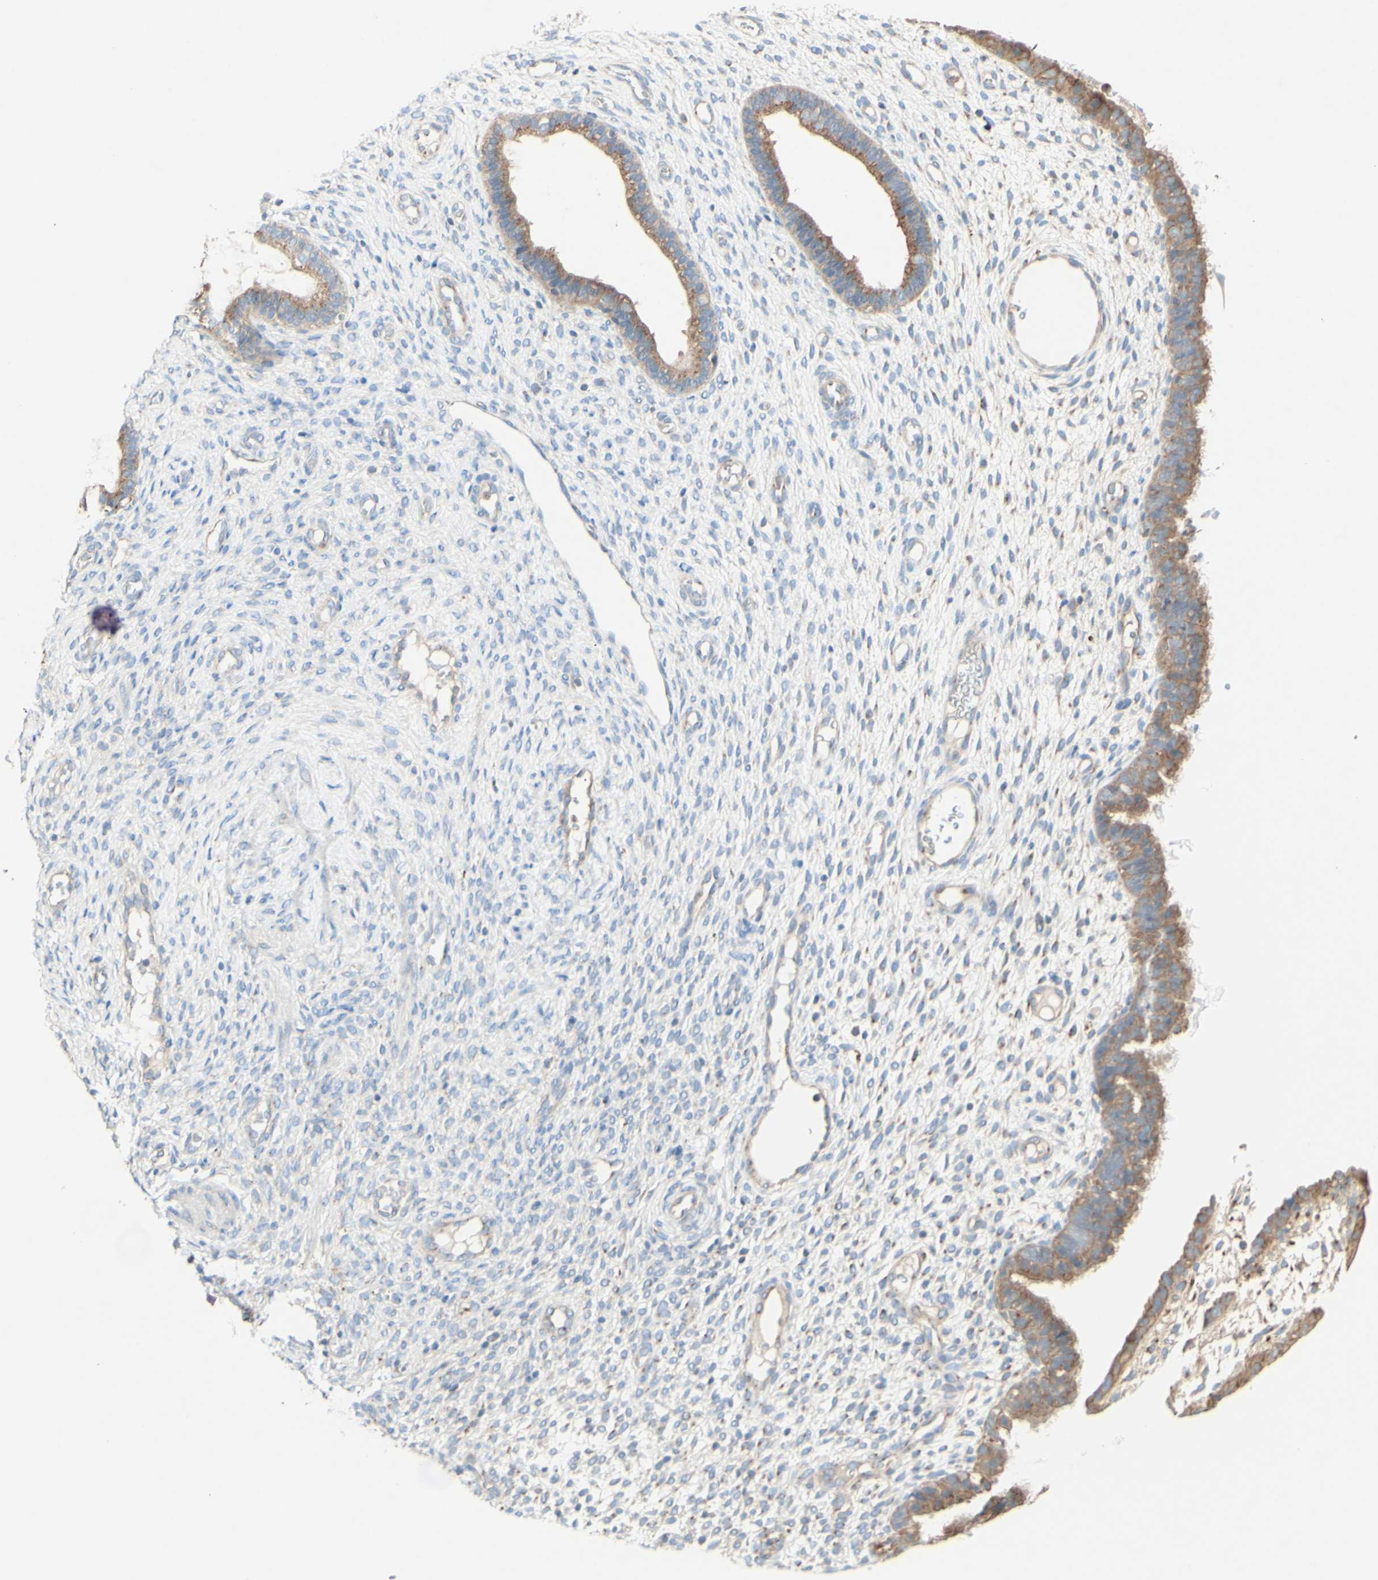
{"staining": {"intensity": "weak", "quantity": "<25%", "location": "cytoplasmic/membranous"}, "tissue": "endometrium", "cell_type": "Cells in endometrial stroma", "image_type": "normal", "snomed": [{"axis": "morphology", "description": "Normal tissue, NOS"}, {"axis": "topography", "description": "Endometrium"}], "caption": "A high-resolution image shows immunohistochemistry (IHC) staining of unremarkable endometrium, which shows no significant expression in cells in endometrial stroma.", "gene": "MTM1", "patient": {"sex": "female", "age": 61}}